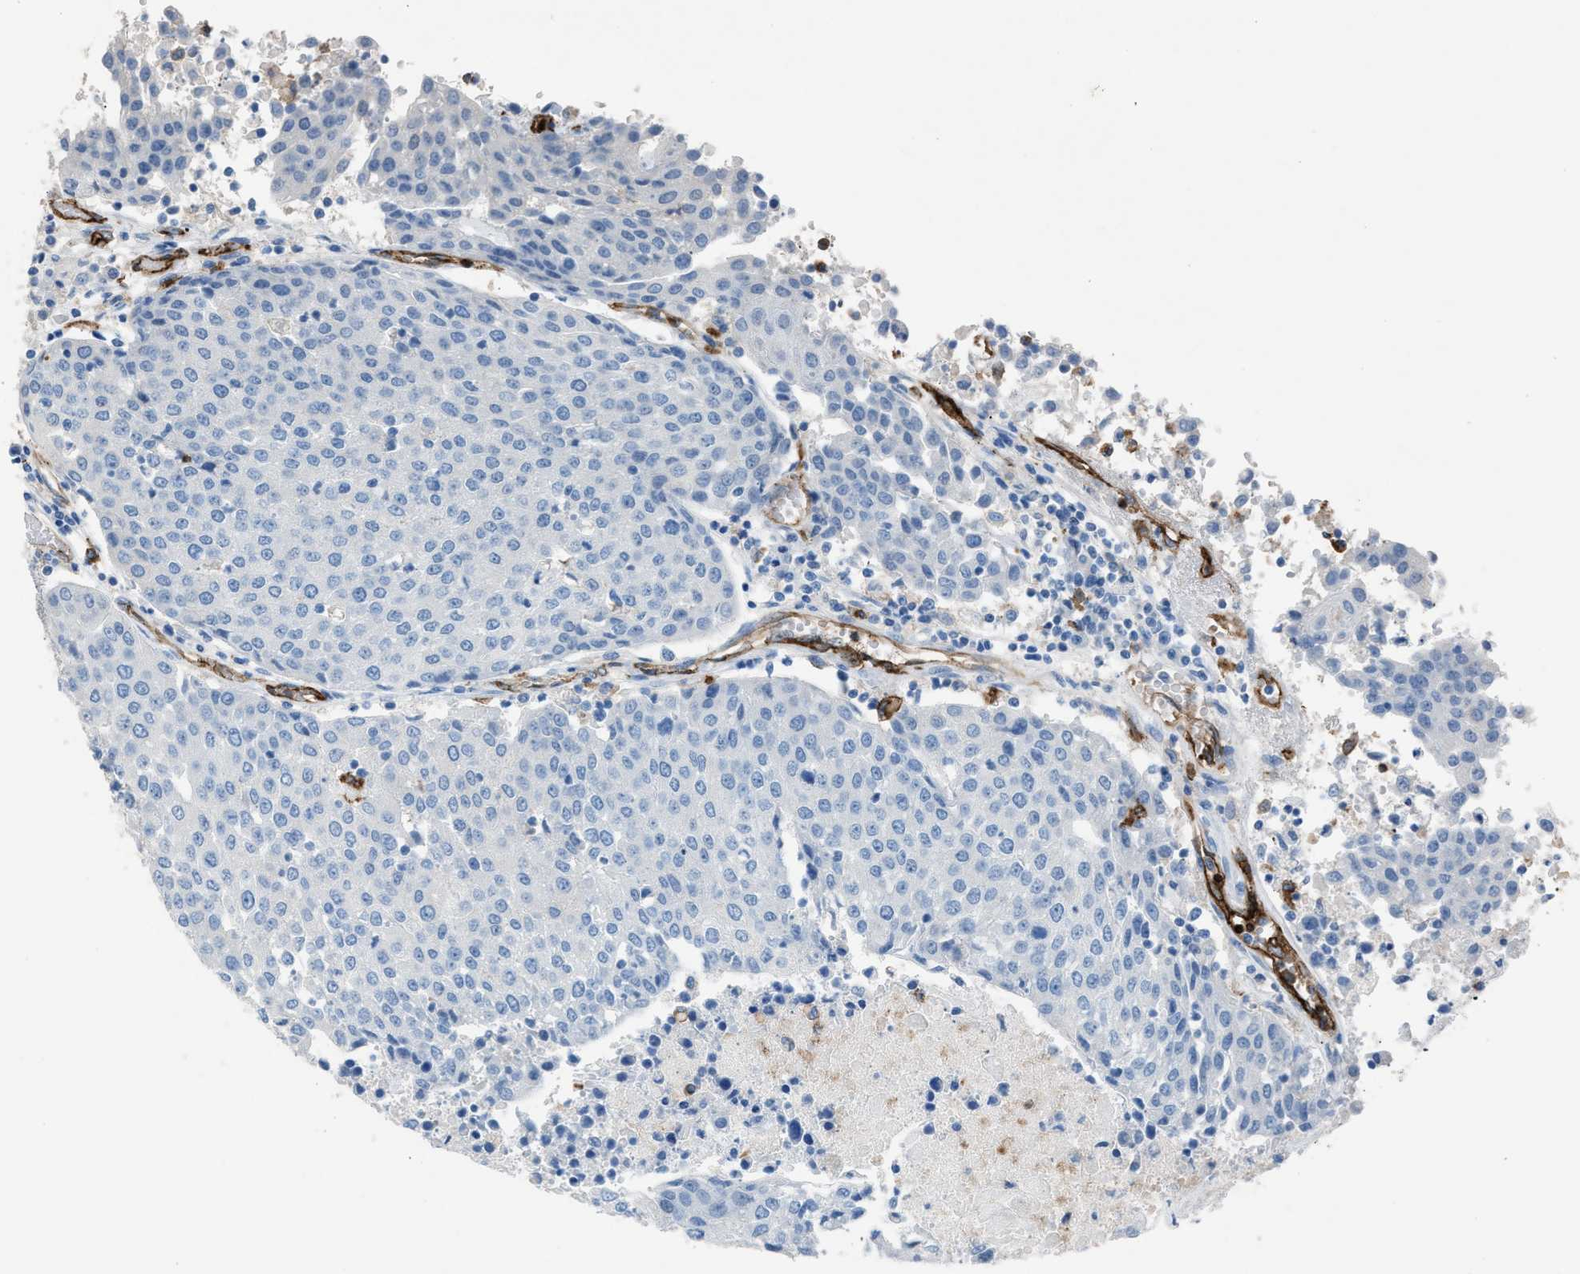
{"staining": {"intensity": "negative", "quantity": "none", "location": "none"}, "tissue": "urothelial cancer", "cell_type": "Tumor cells", "image_type": "cancer", "snomed": [{"axis": "morphology", "description": "Urothelial carcinoma, High grade"}, {"axis": "topography", "description": "Urinary bladder"}], "caption": "High power microscopy histopathology image of an immunohistochemistry photomicrograph of high-grade urothelial carcinoma, revealing no significant staining in tumor cells.", "gene": "DYSF", "patient": {"sex": "female", "age": 85}}